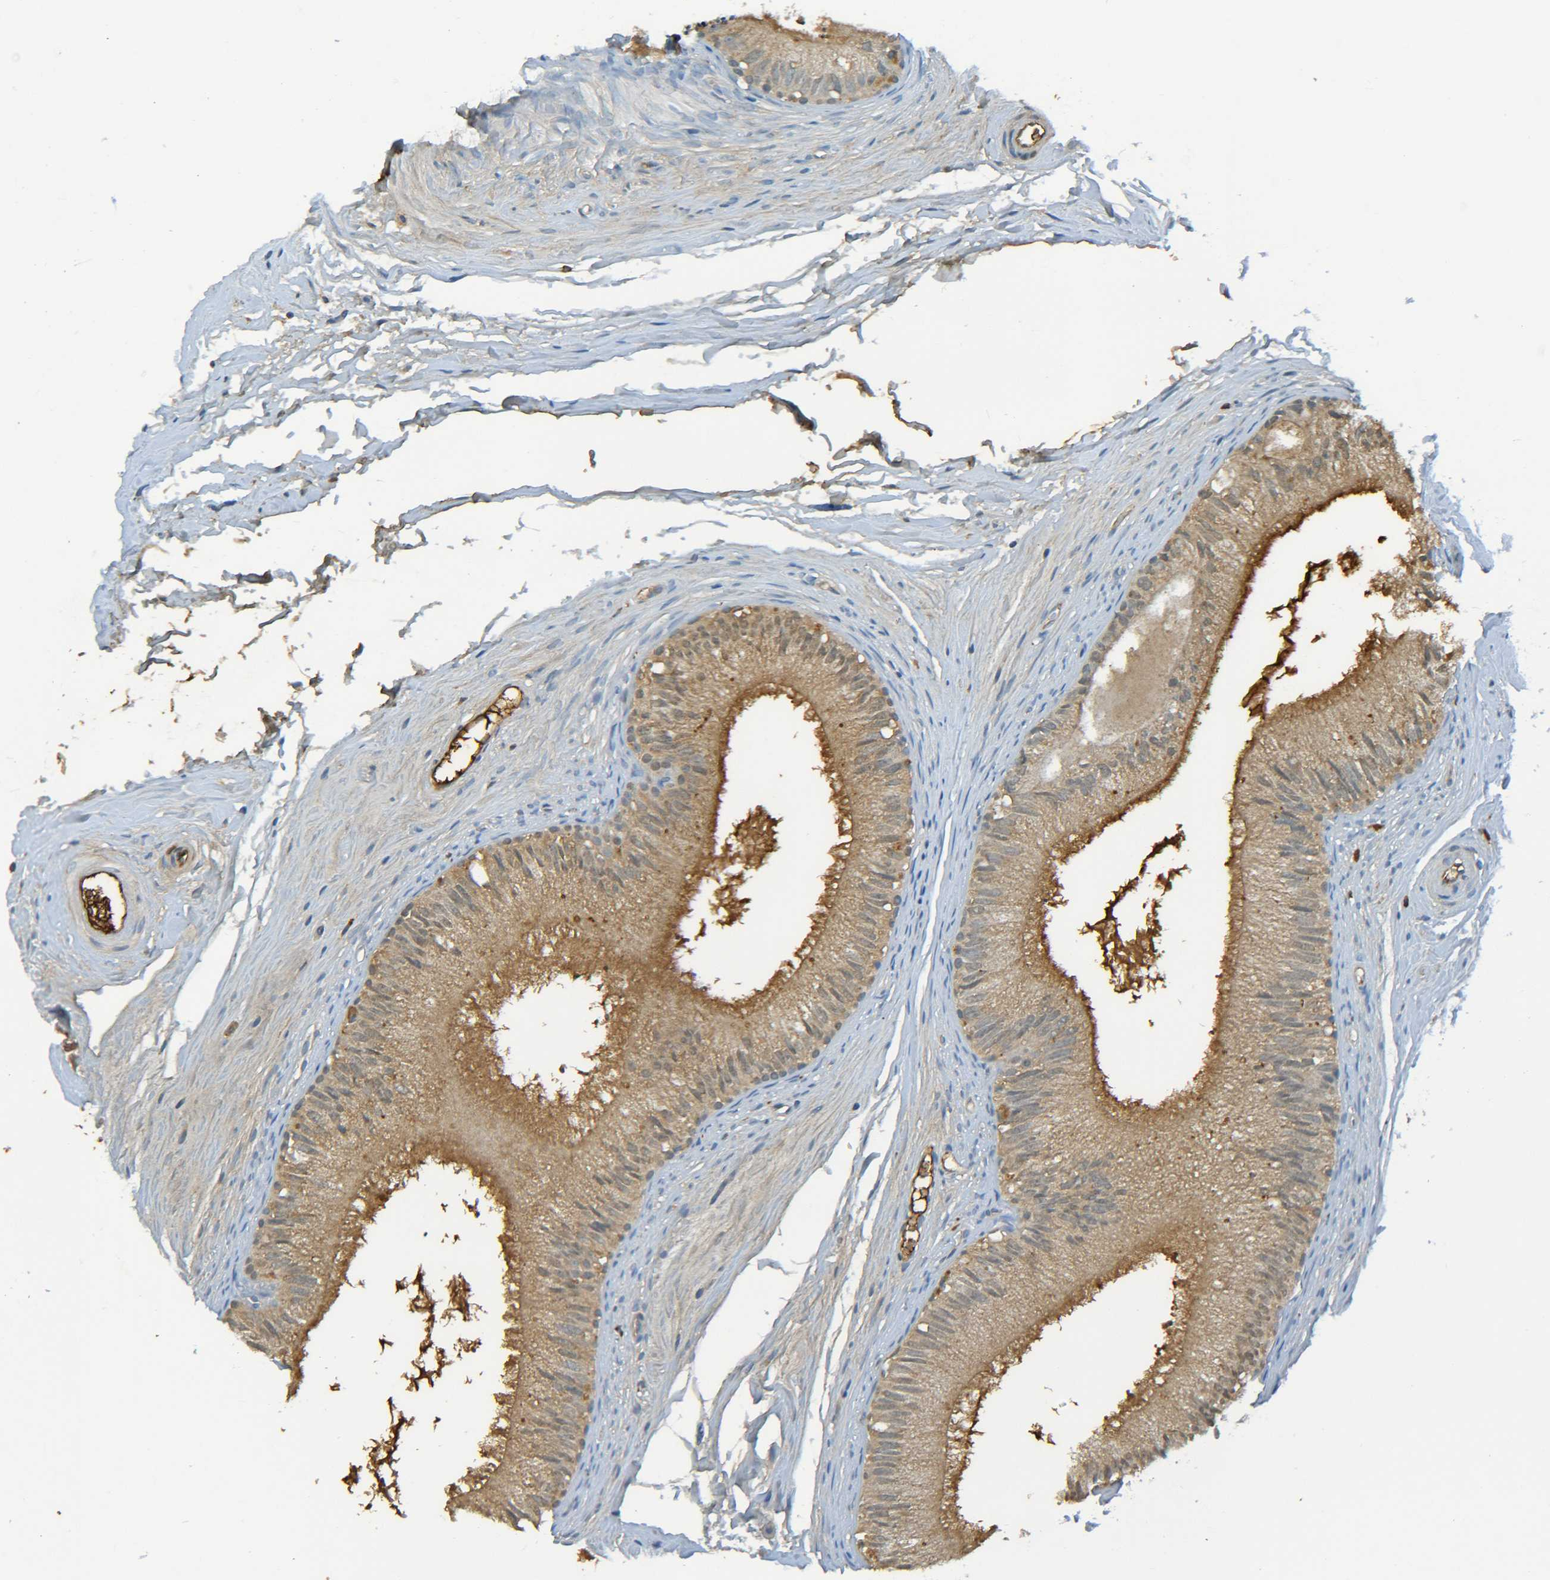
{"staining": {"intensity": "moderate", "quantity": "25%-75%", "location": "cytoplasmic/membranous"}, "tissue": "epididymis", "cell_type": "Glandular cells", "image_type": "normal", "snomed": [{"axis": "morphology", "description": "Normal tissue, NOS"}, {"axis": "topography", "description": "Epididymis"}], "caption": "Immunohistochemical staining of benign human epididymis displays medium levels of moderate cytoplasmic/membranous staining in about 25%-75% of glandular cells. (DAB (3,3'-diaminobenzidine) IHC, brown staining for protein, blue staining for nuclei).", "gene": "C1QA", "patient": {"sex": "male", "age": 56}}